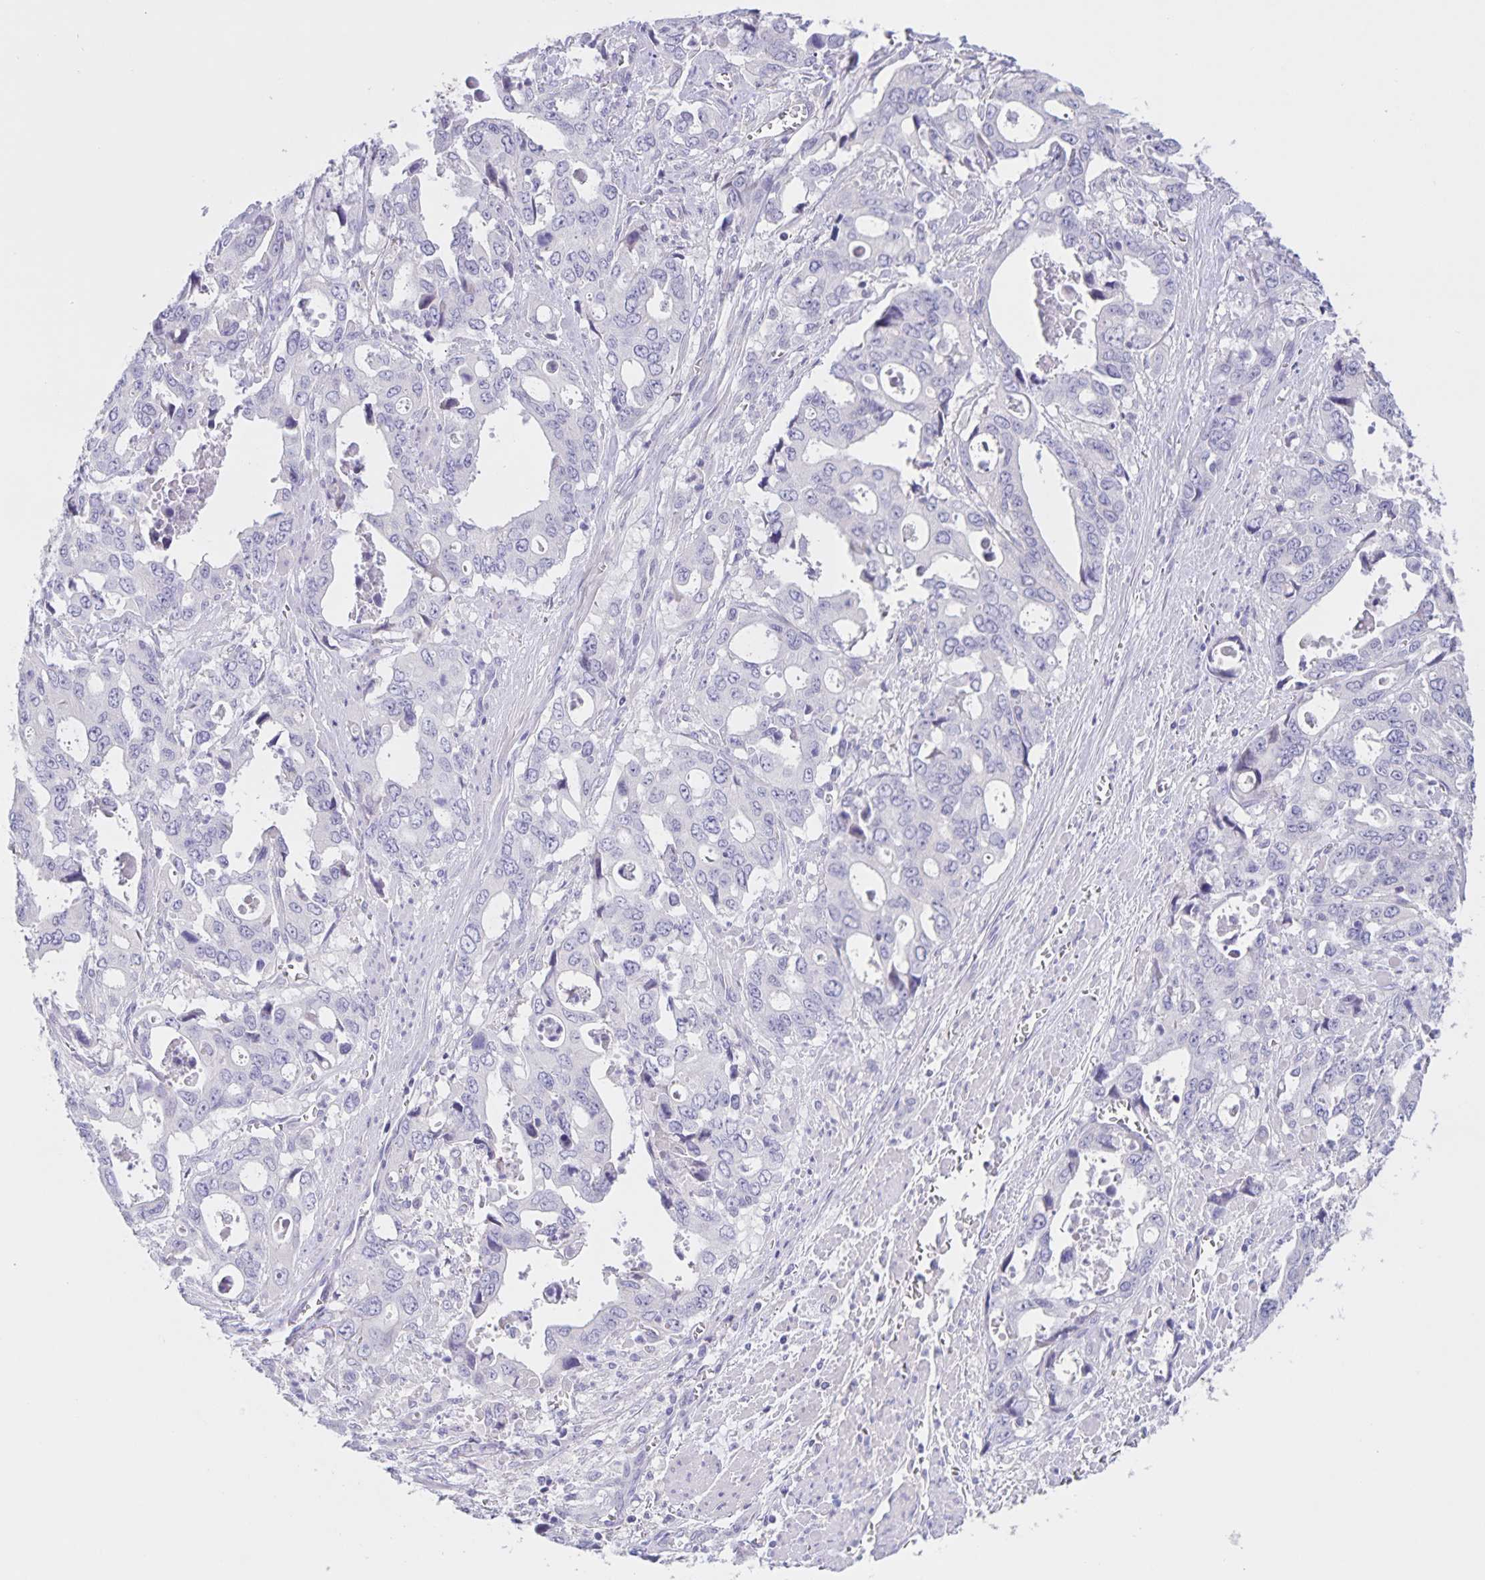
{"staining": {"intensity": "negative", "quantity": "none", "location": "none"}, "tissue": "stomach cancer", "cell_type": "Tumor cells", "image_type": "cancer", "snomed": [{"axis": "morphology", "description": "Adenocarcinoma, NOS"}, {"axis": "topography", "description": "Stomach, upper"}], "caption": "There is no significant positivity in tumor cells of stomach cancer (adenocarcinoma).", "gene": "DMGDH", "patient": {"sex": "male", "age": 74}}